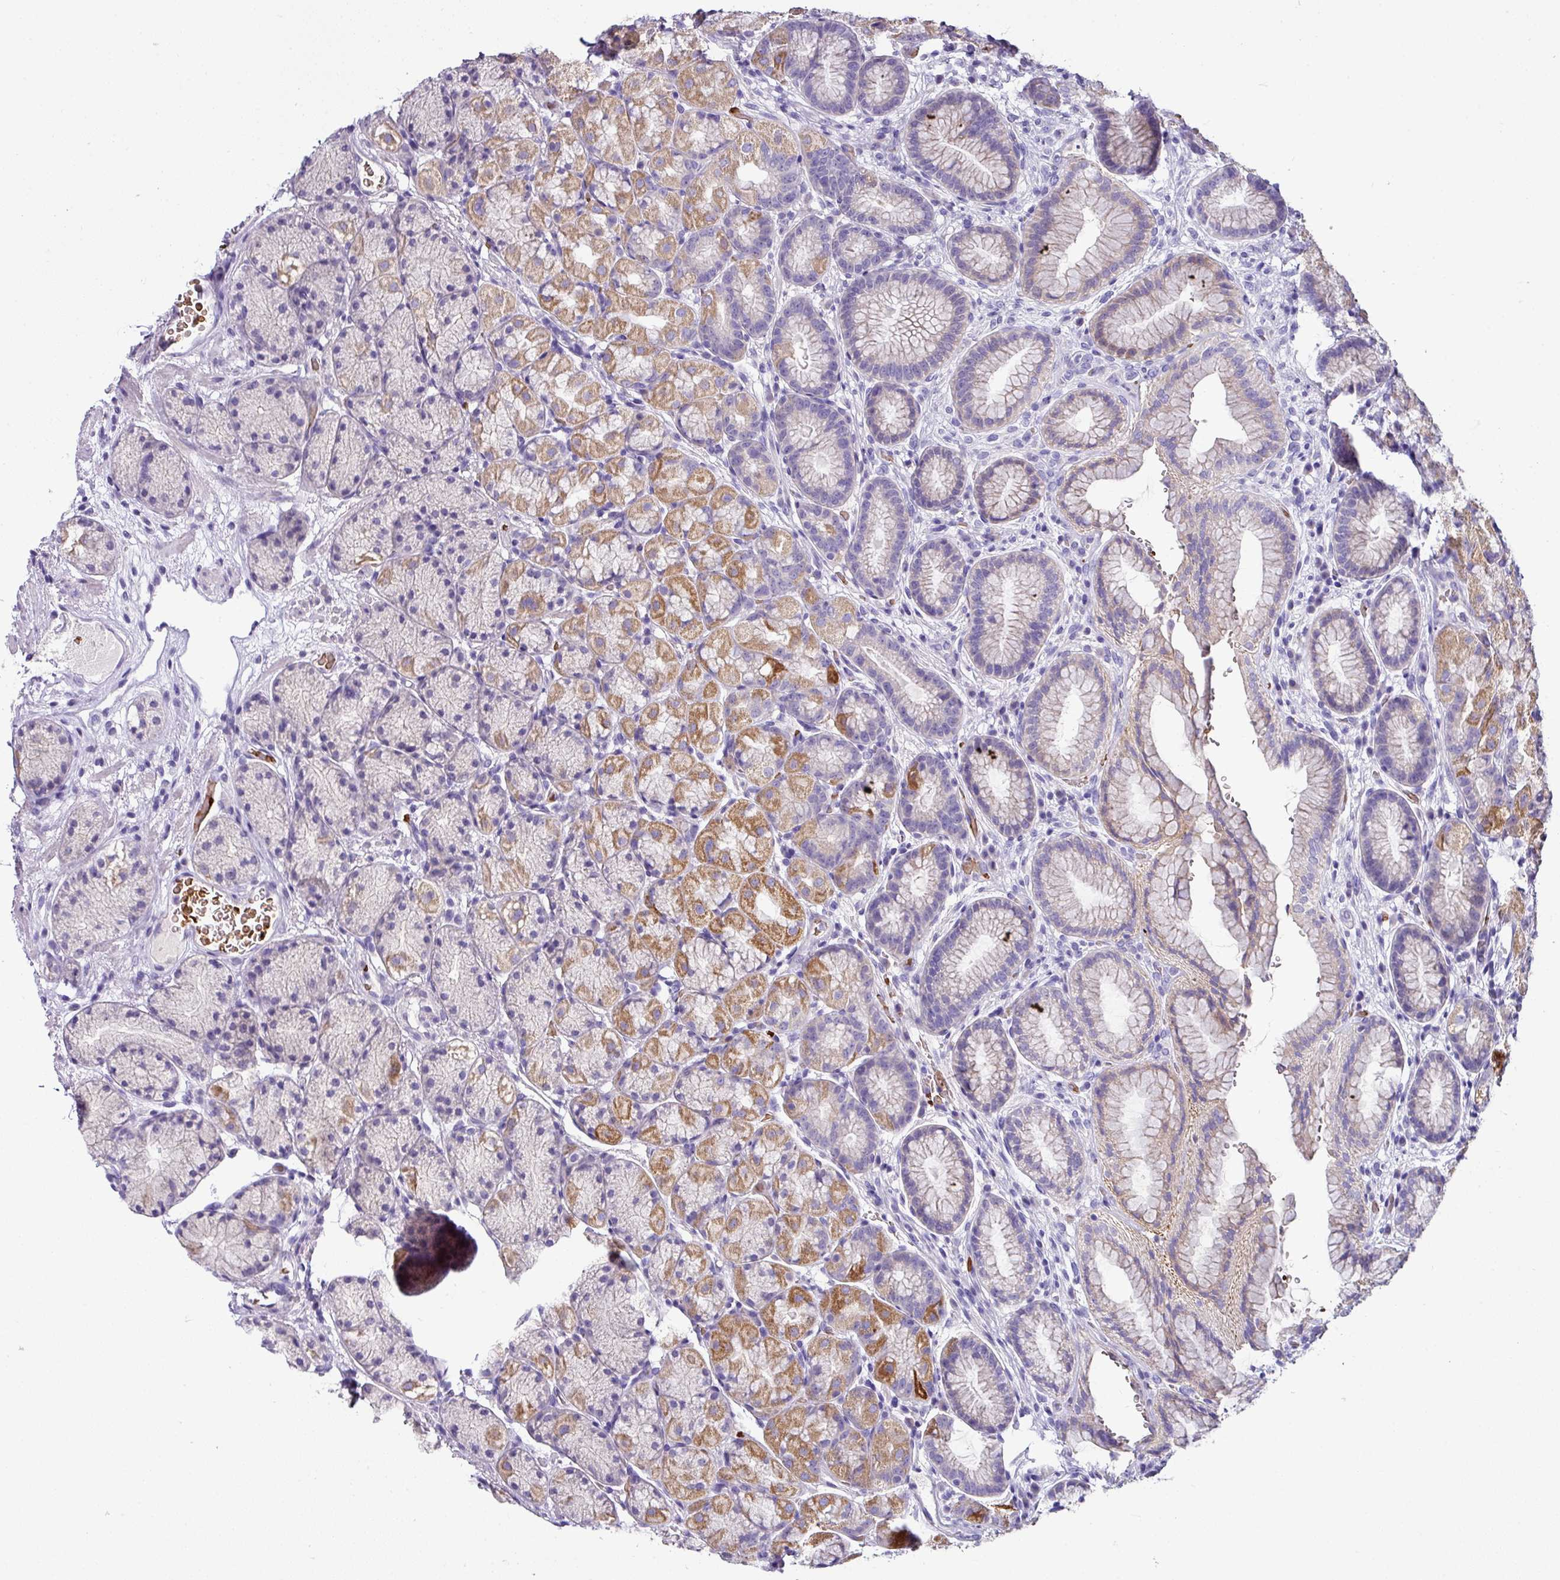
{"staining": {"intensity": "moderate", "quantity": "25%-75%", "location": "cytoplasmic/membranous"}, "tissue": "stomach", "cell_type": "Glandular cells", "image_type": "normal", "snomed": [{"axis": "morphology", "description": "Normal tissue, NOS"}, {"axis": "topography", "description": "Stomach"}], "caption": "IHC staining of unremarkable stomach, which demonstrates medium levels of moderate cytoplasmic/membranous expression in approximately 25%-75% of glandular cells indicating moderate cytoplasmic/membranous protein staining. The staining was performed using DAB (3,3'-diaminobenzidine) (brown) for protein detection and nuclei were counterstained in hematoxylin (blue).", "gene": "NAPSA", "patient": {"sex": "male", "age": 63}}